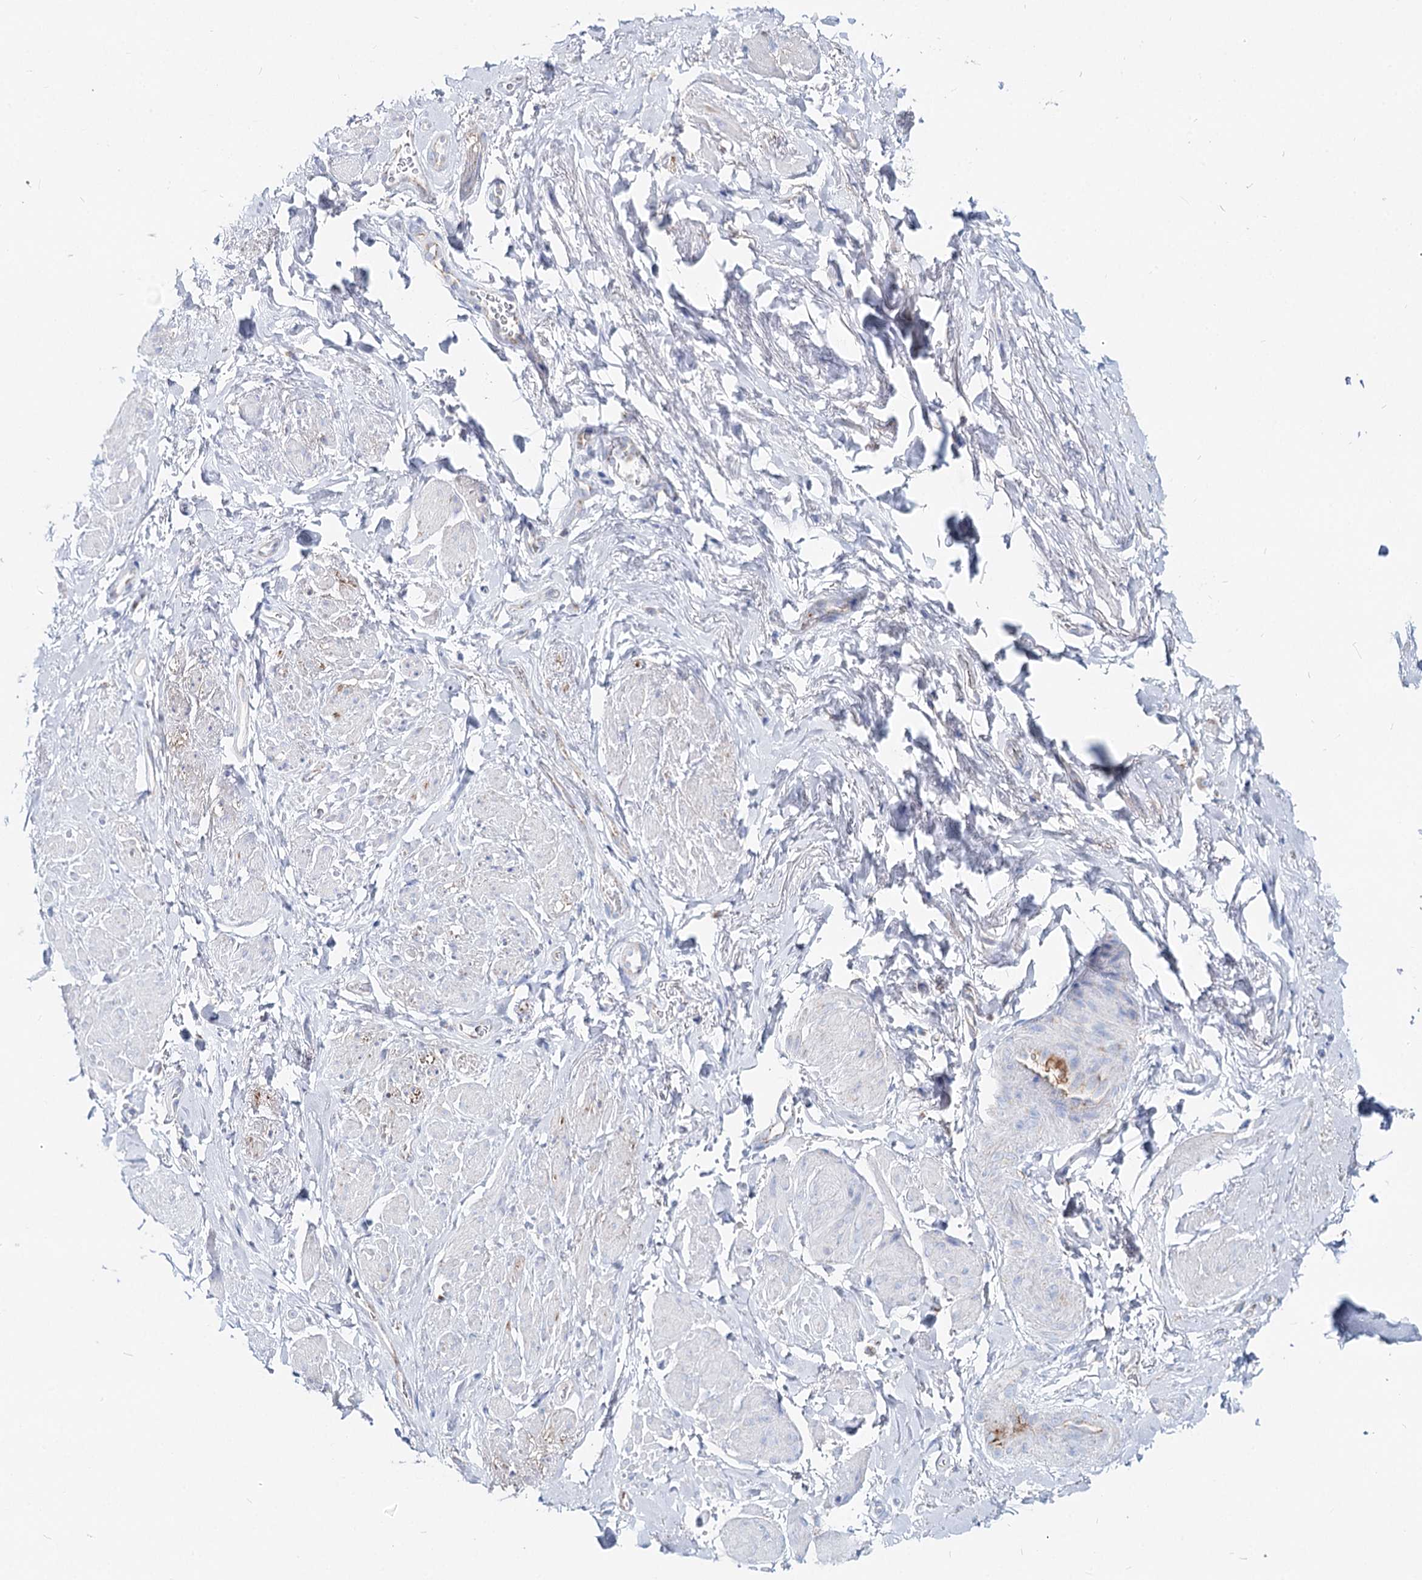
{"staining": {"intensity": "negative", "quantity": "none", "location": "none"}, "tissue": "smooth muscle", "cell_type": "Smooth muscle cells", "image_type": "normal", "snomed": [{"axis": "morphology", "description": "Normal tissue, NOS"}, {"axis": "topography", "description": "Smooth muscle"}, {"axis": "topography", "description": "Peripheral nerve tissue"}], "caption": "High magnification brightfield microscopy of normal smooth muscle stained with DAB (brown) and counterstained with hematoxylin (blue): smooth muscle cells show no significant staining. (DAB (3,3'-diaminobenzidine) IHC visualized using brightfield microscopy, high magnification).", "gene": "MCCC2", "patient": {"sex": "male", "age": 69}}